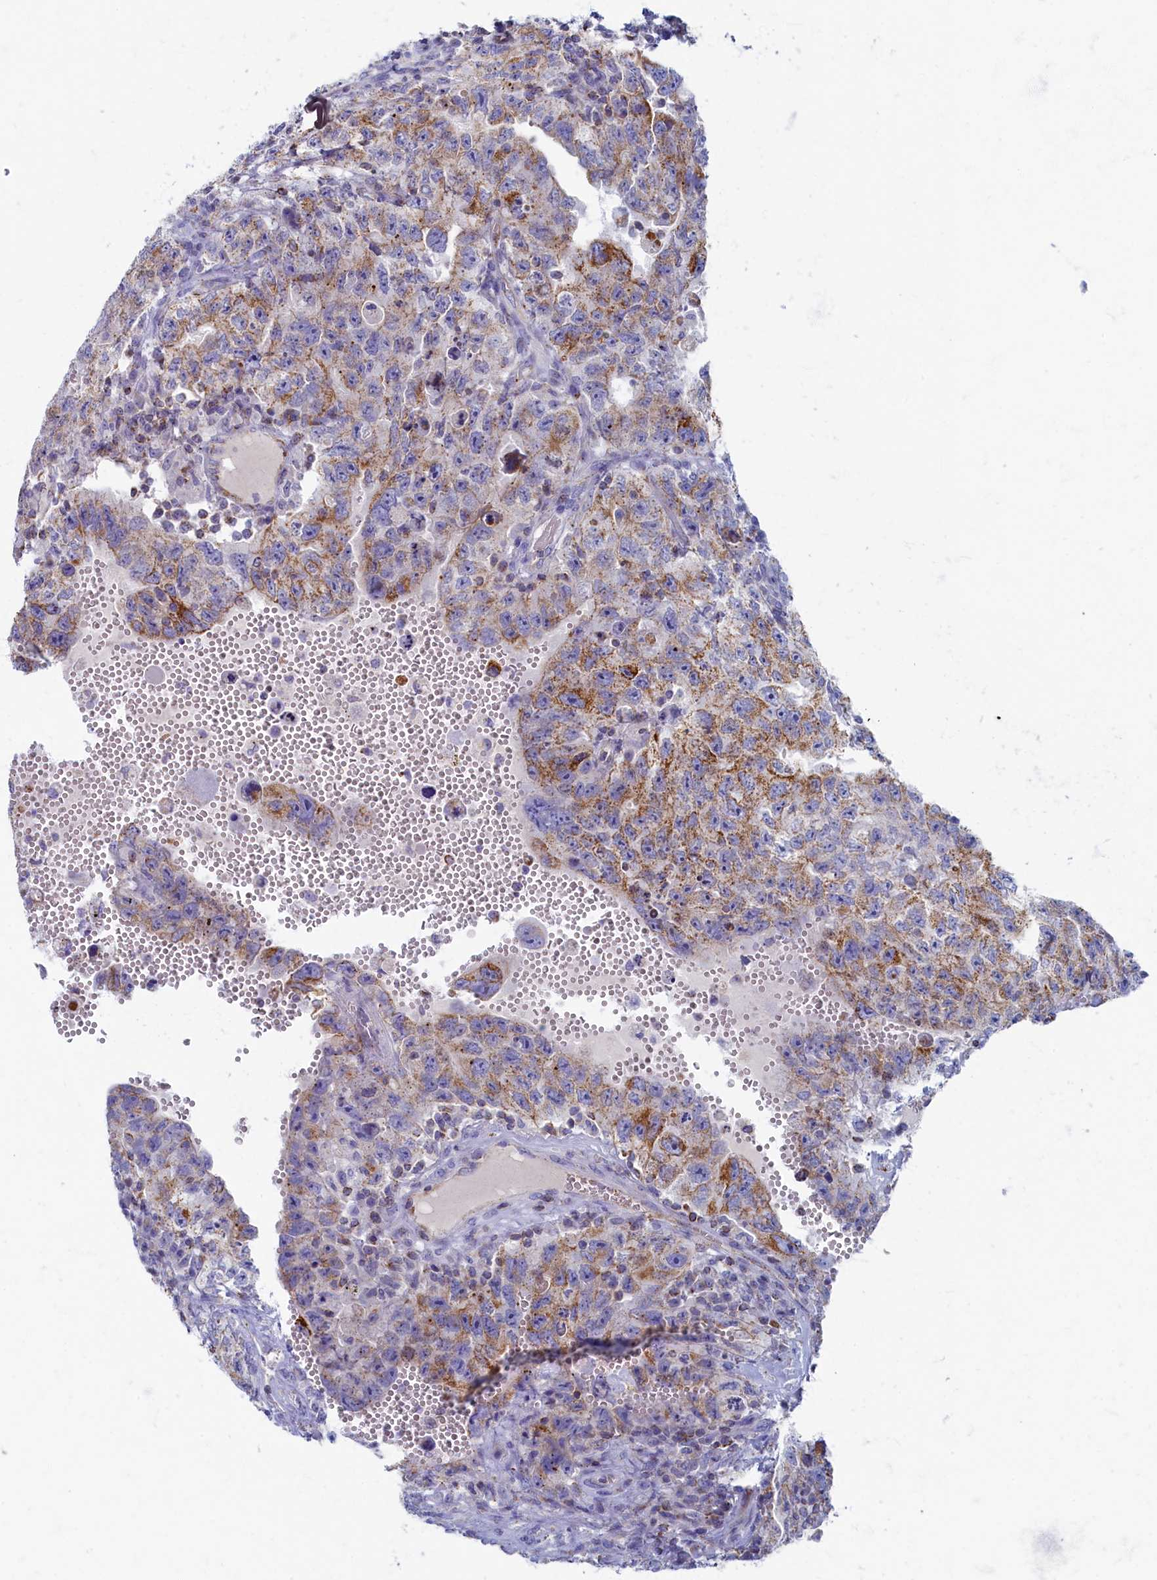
{"staining": {"intensity": "moderate", "quantity": "25%-75%", "location": "cytoplasmic/membranous"}, "tissue": "testis cancer", "cell_type": "Tumor cells", "image_type": "cancer", "snomed": [{"axis": "morphology", "description": "Carcinoma, Embryonal, NOS"}, {"axis": "topography", "description": "Testis"}], "caption": "Tumor cells show medium levels of moderate cytoplasmic/membranous expression in about 25%-75% of cells in human testis cancer (embryonal carcinoma).", "gene": "OCIAD2", "patient": {"sex": "male", "age": 26}}